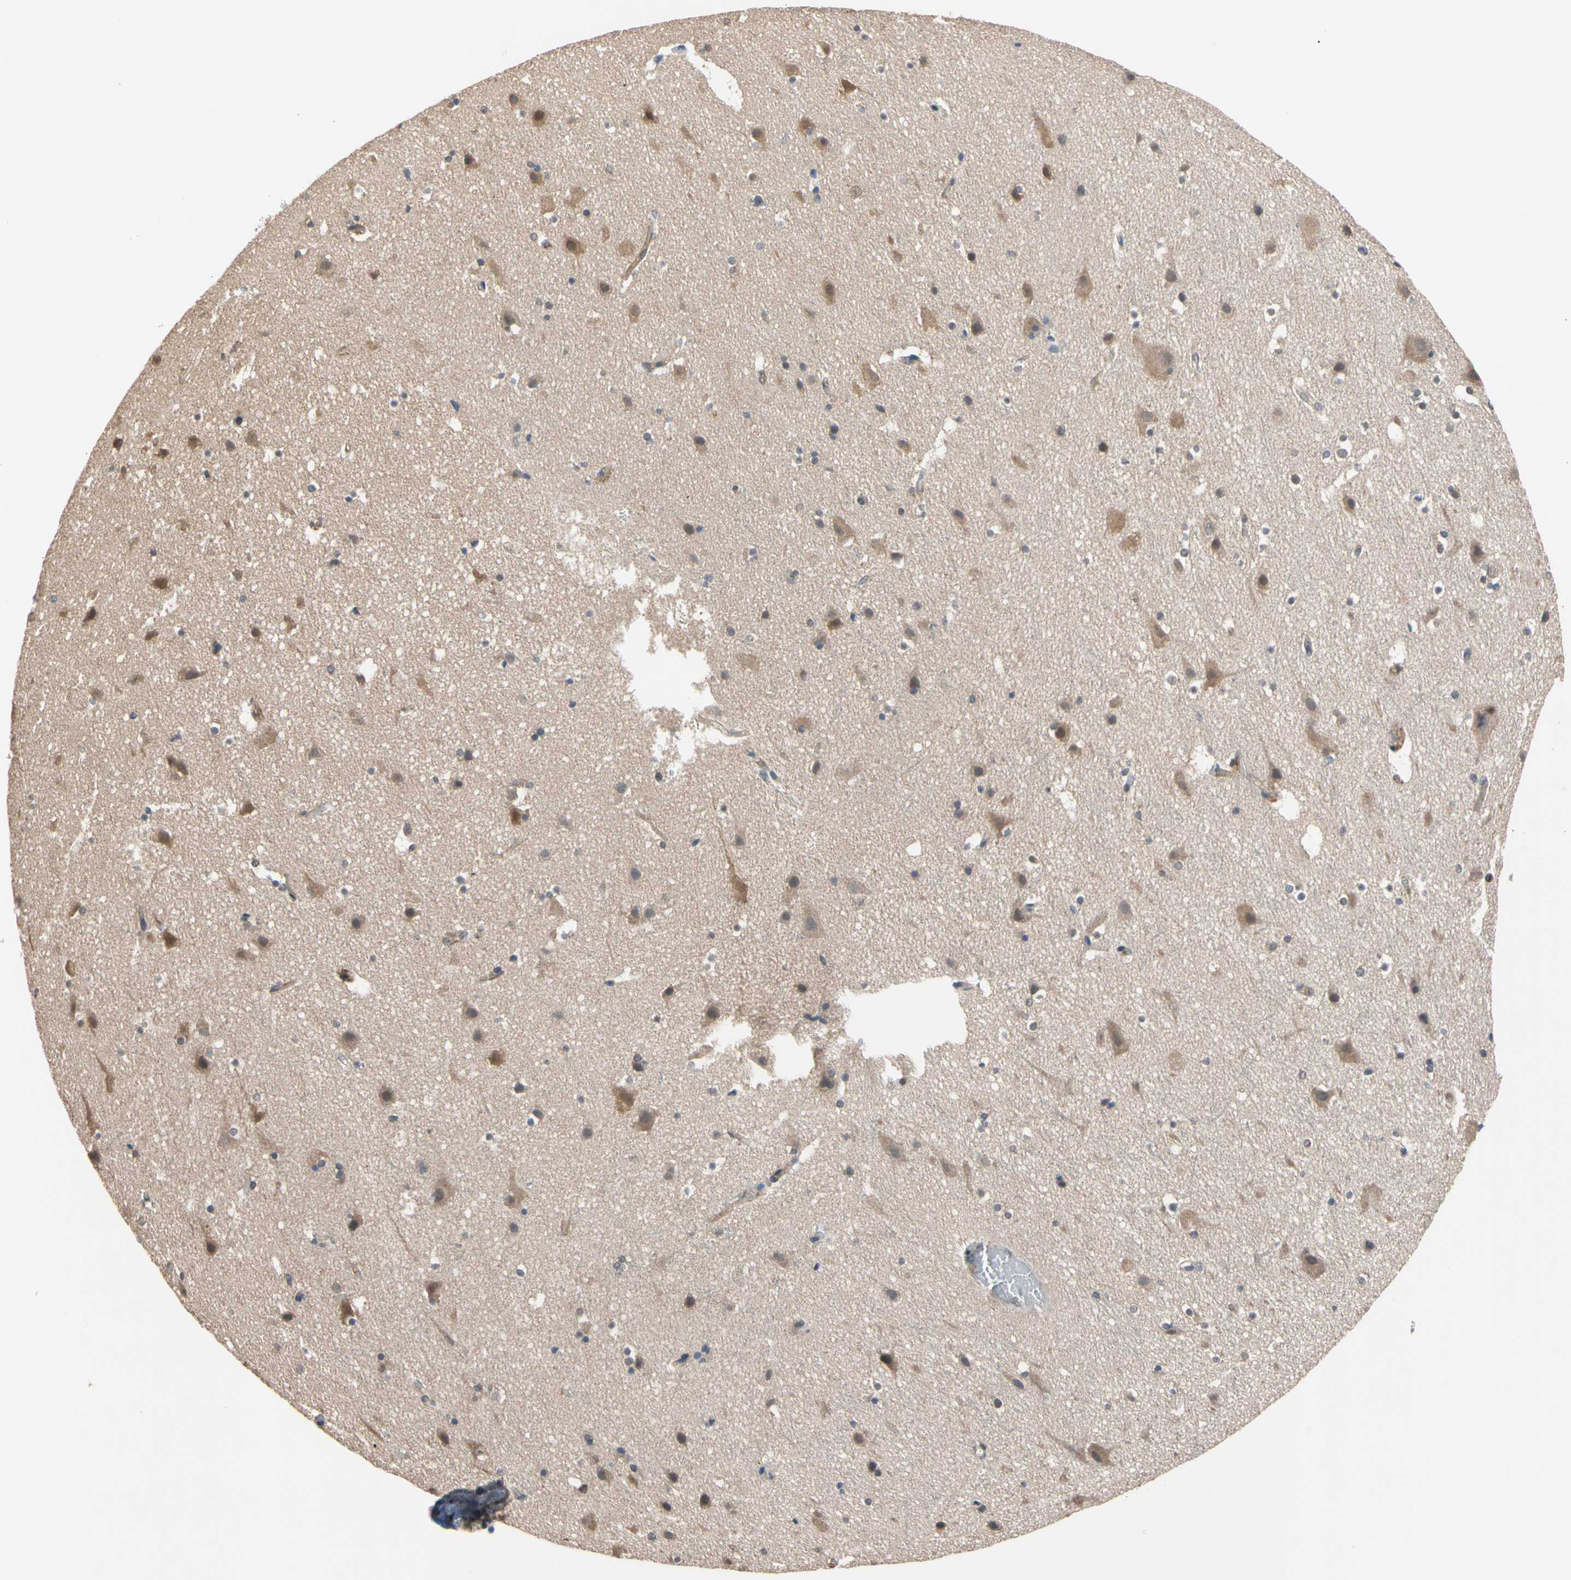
{"staining": {"intensity": "moderate", "quantity": ">75%", "location": "cytoplasmic/membranous"}, "tissue": "cerebral cortex", "cell_type": "Endothelial cells", "image_type": "normal", "snomed": [{"axis": "morphology", "description": "Normal tissue, NOS"}, {"axis": "topography", "description": "Cerebral cortex"}], "caption": "Endothelial cells exhibit medium levels of moderate cytoplasmic/membranous positivity in approximately >75% of cells in unremarkable cerebral cortex. The staining was performed using DAB, with brown indicating positive protein expression. Nuclei are stained blue with hematoxylin.", "gene": "DPP8", "patient": {"sex": "male", "age": 45}}